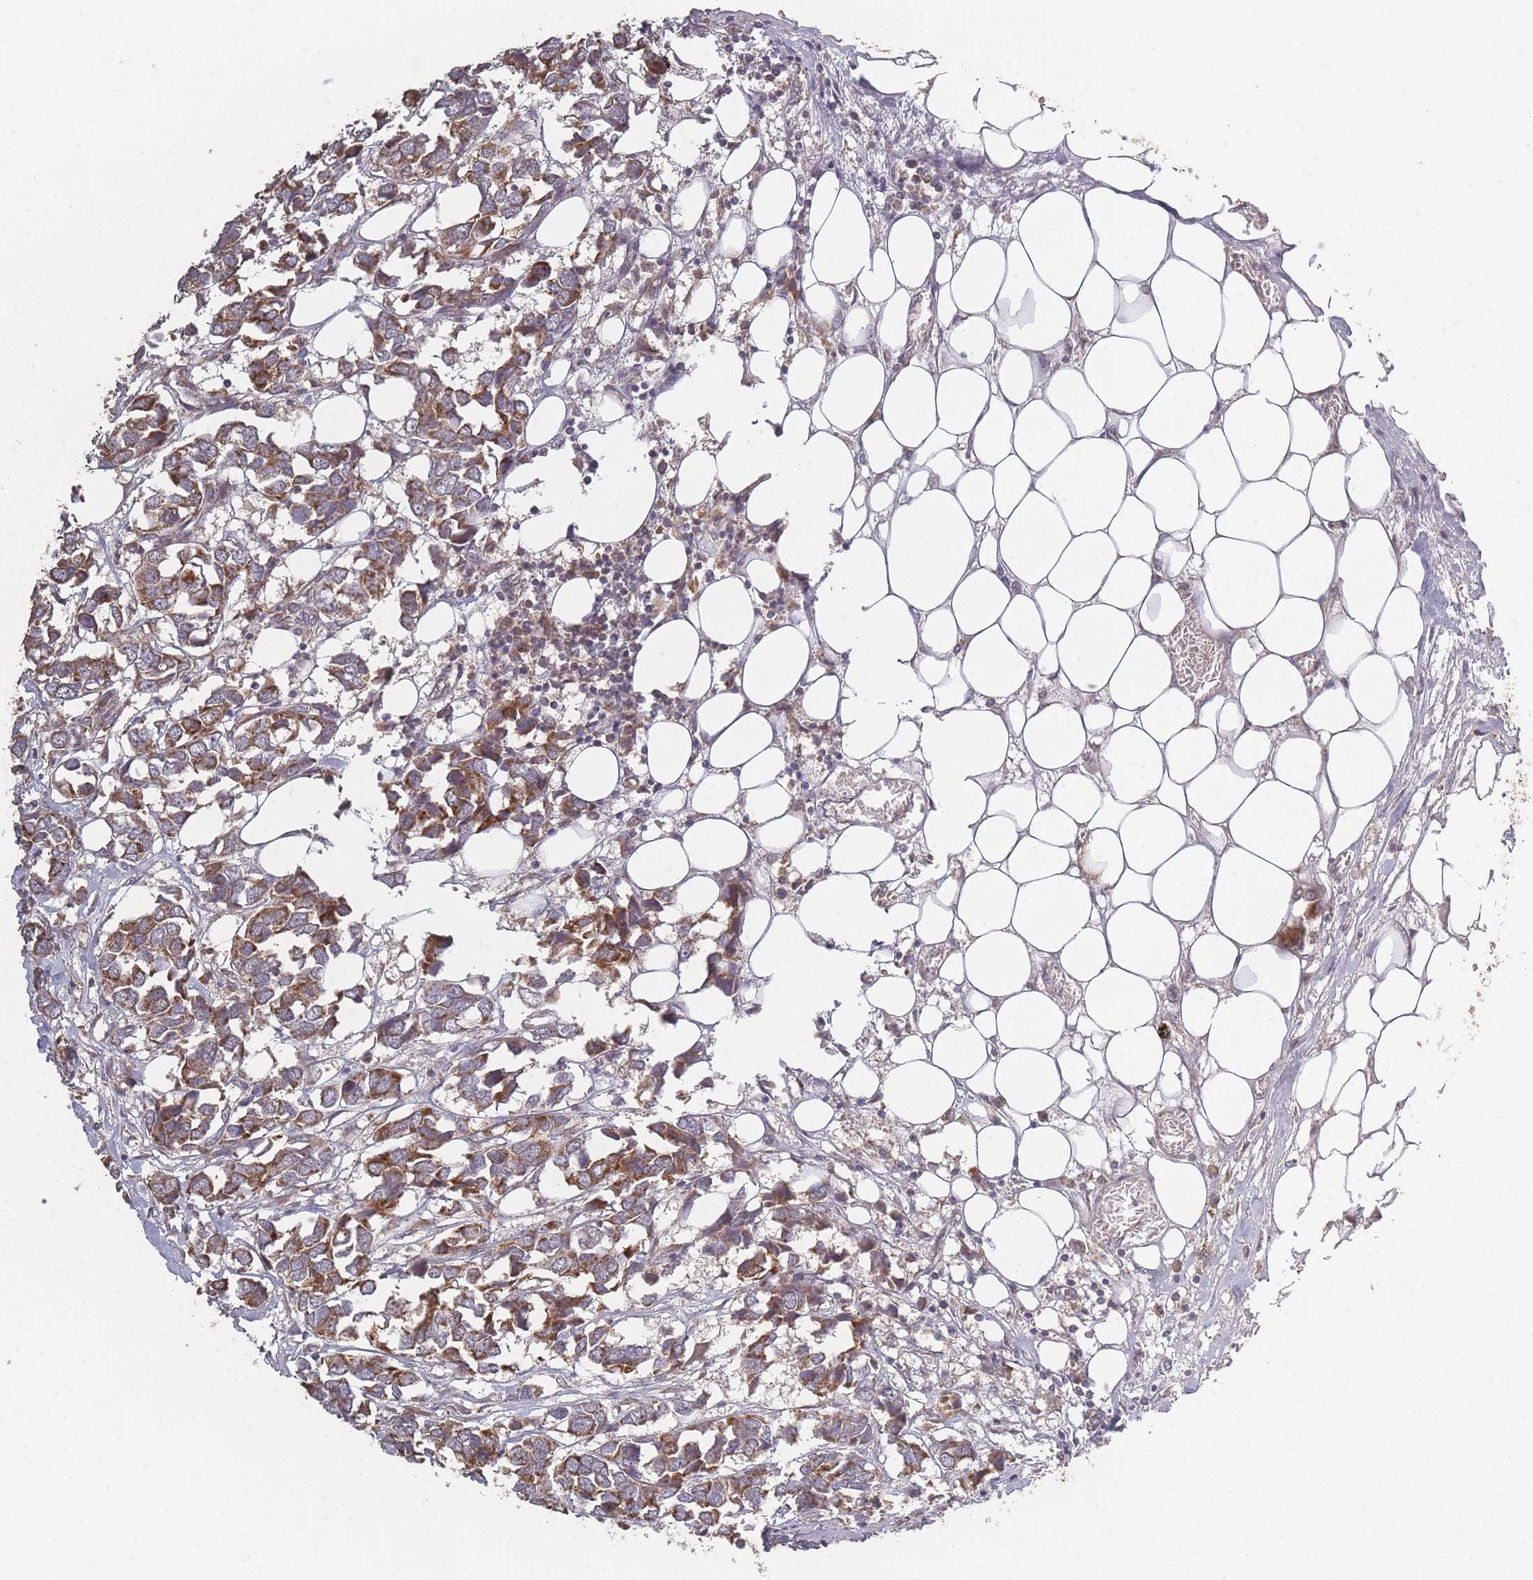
{"staining": {"intensity": "moderate", "quantity": ">75%", "location": "cytoplasmic/membranous"}, "tissue": "breast cancer", "cell_type": "Tumor cells", "image_type": "cancer", "snomed": [{"axis": "morphology", "description": "Duct carcinoma"}, {"axis": "topography", "description": "Breast"}], "caption": "Brown immunohistochemical staining in human breast cancer (intraductal carcinoma) displays moderate cytoplasmic/membranous expression in approximately >75% of tumor cells. (DAB = brown stain, brightfield microscopy at high magnification).", "gene": "LYRM7", "patient": {"sex": "female", "age": 83}}